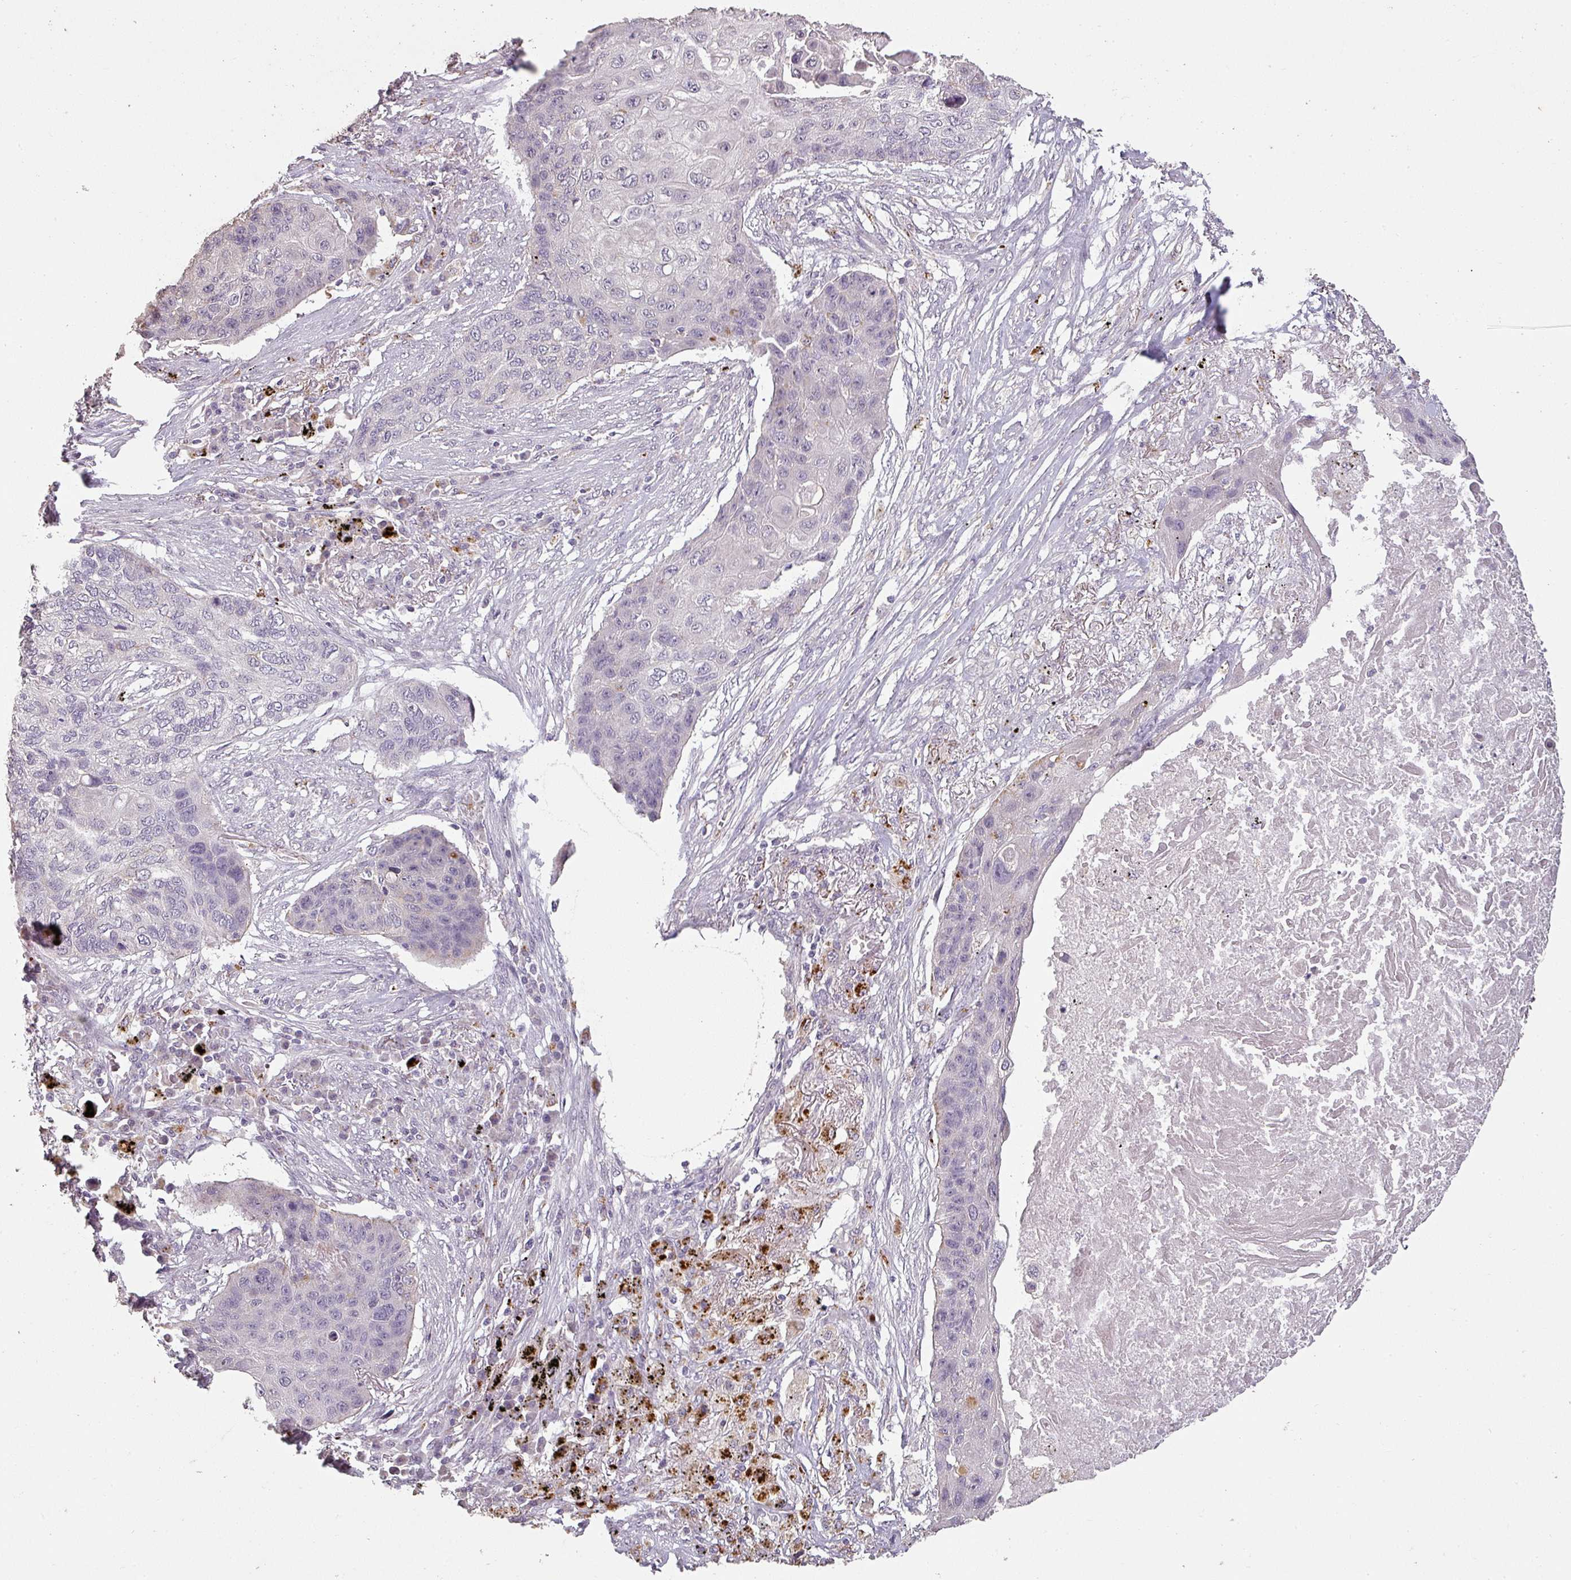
{"staining": {"intensity": "negative", "quantity": "none", "location": "none"}, "tissue": "lung cancer", "cell_type": "Tumor cells", "image_type": "cancer", "snomed": [{"axis": "morphology", "description": "Squamous cell carcinoma, NOS"}, {"axis": "topography", "description": "Lung"}], "caption": "IHC photomicrograph of lung cancer stained for a protein (brown), which exhibits no expression in tumor cells.", "gene": "LYPLA1", "patient": {"sex": "female", "age": 63}}